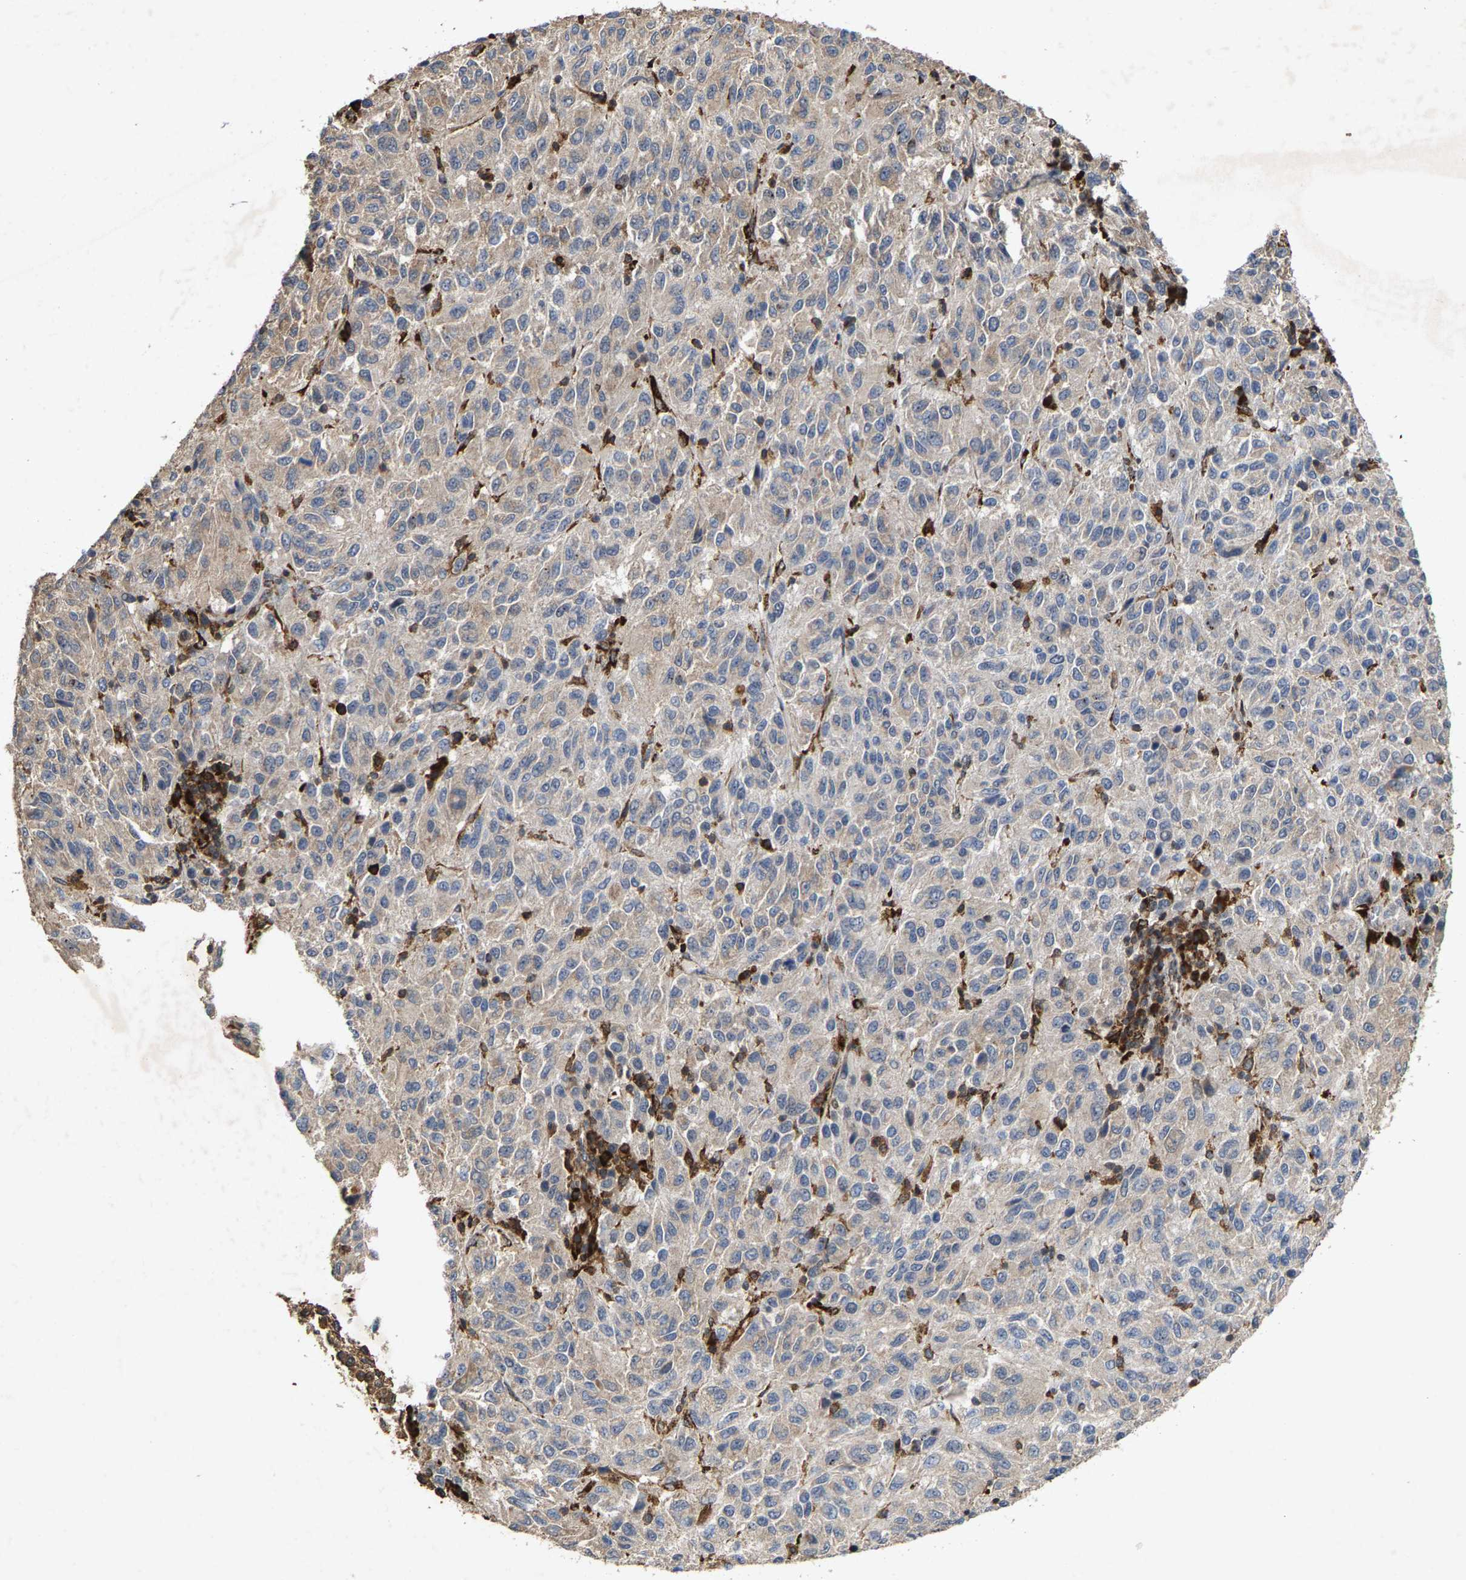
{"staining": {"intensity": "weak", "quantity": "<25%", "location": "cytoplasmic/membranous"}, "tissue": "melanoma", "cell_type": "Tumor cells", "image_type": "cancer", "snomed": [{"axis": "morphology", "description": "Malignant melanoma, Metastatic site"}, {"axis": "topography", "description": "Lung"}], "caption": "DAB (3,3'-diaminobenzidine) immunohistochemical staining of malignant melanoma (metastatic site) shows no significant expression in tumor cells.", "gene": "FGD3", "patient": {"sex": "male", "age": 64}}